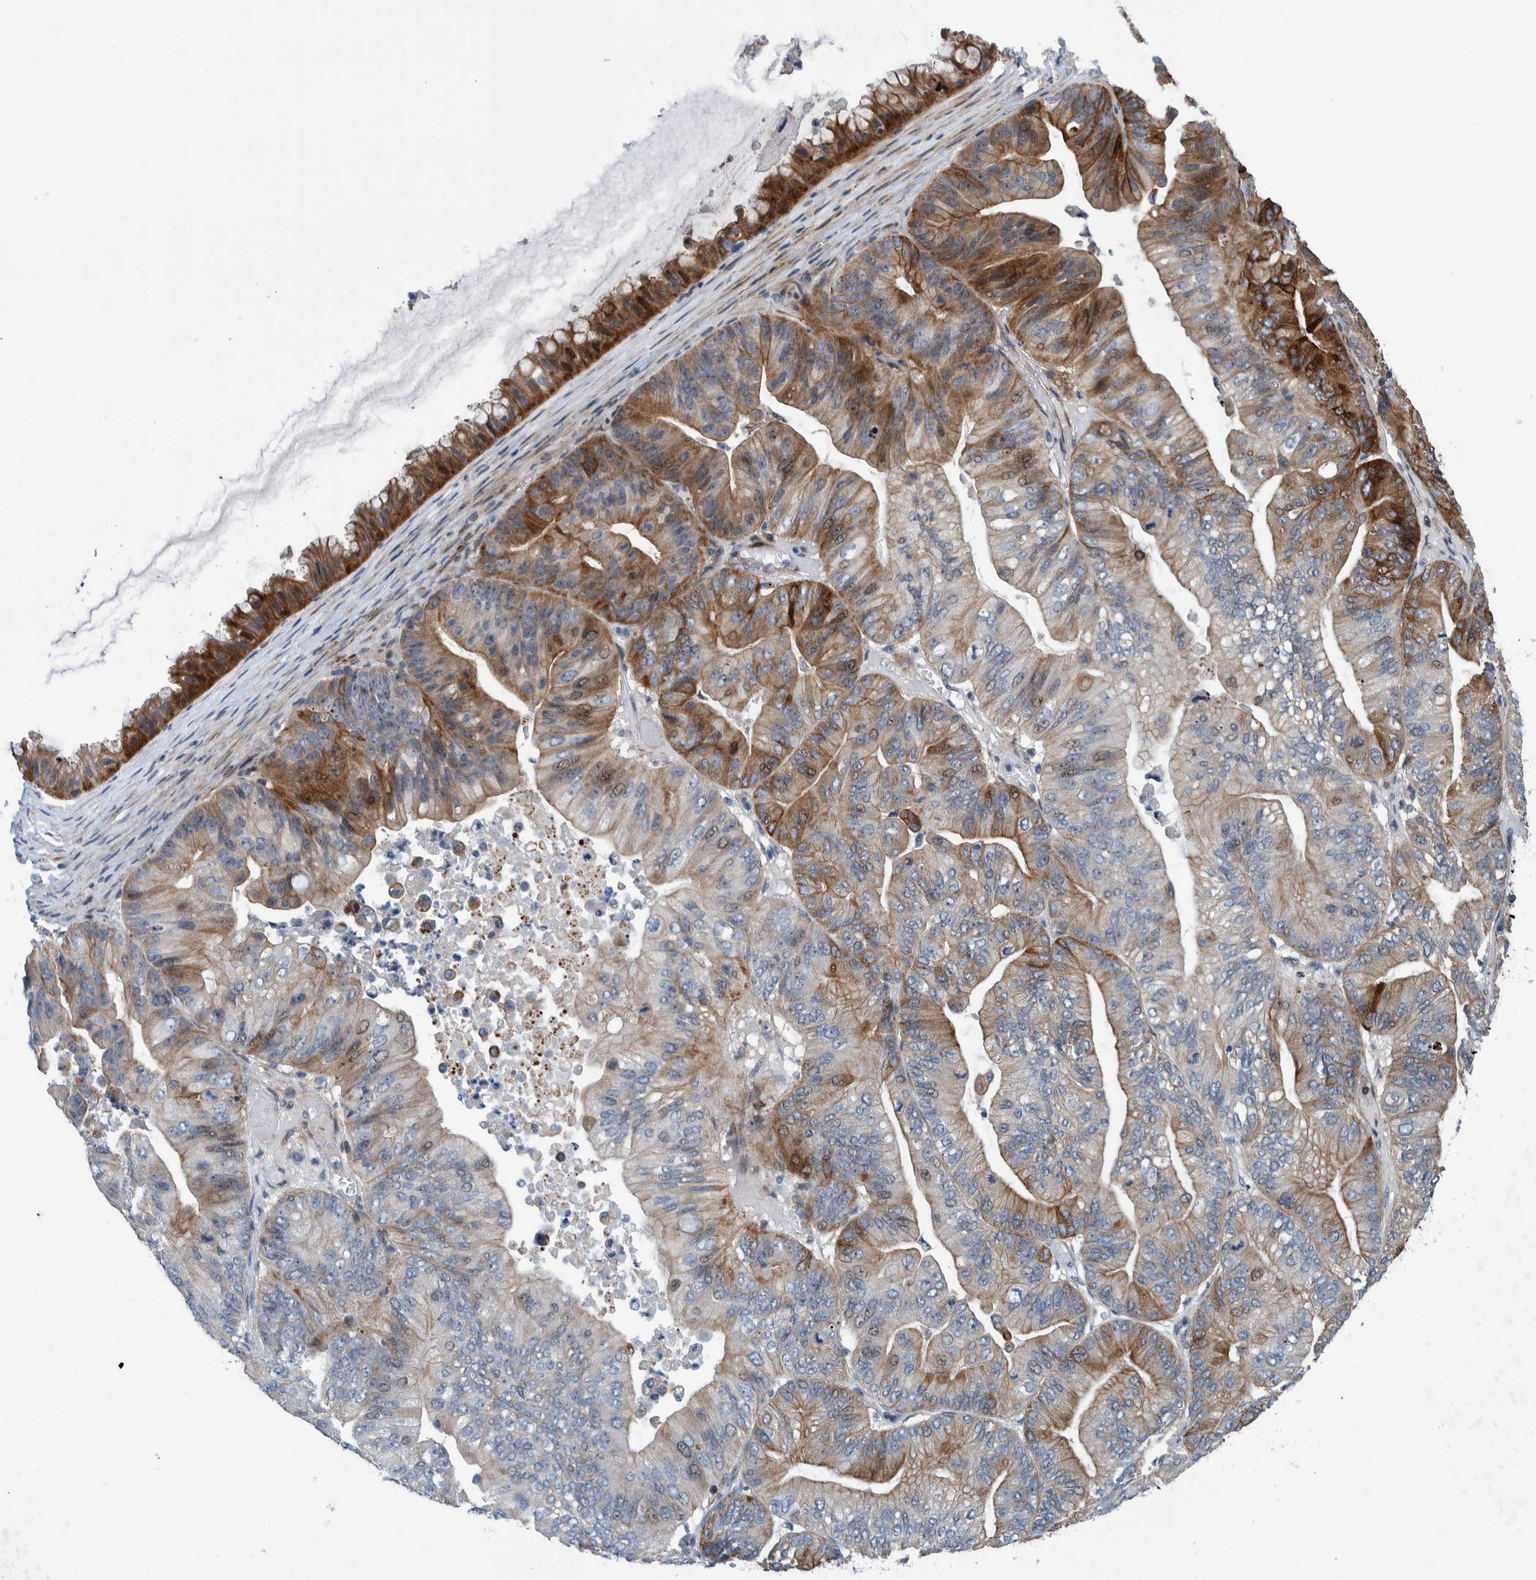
{"staining": {"intensity": "strong", "quantity": "25%-75%", "location": "cytoplasmic/membranous"}, "tissue": "ovarian cancer", "cell_type": "Tumor cells", "image_type": "cancer", "snomed": [{"axis": "morphology", "description": "Cystadenocarcinoma, mucinous, NOS"}, {"axis": "topography", "description": "Ovary"}], "caption": "Ovarian mucinous cystadenocarcinoma stained with a protein marker demonstrates strong staining in tumor cells.", "gene": "MKS1", "patient": {"sex": "female", "age": 61}}